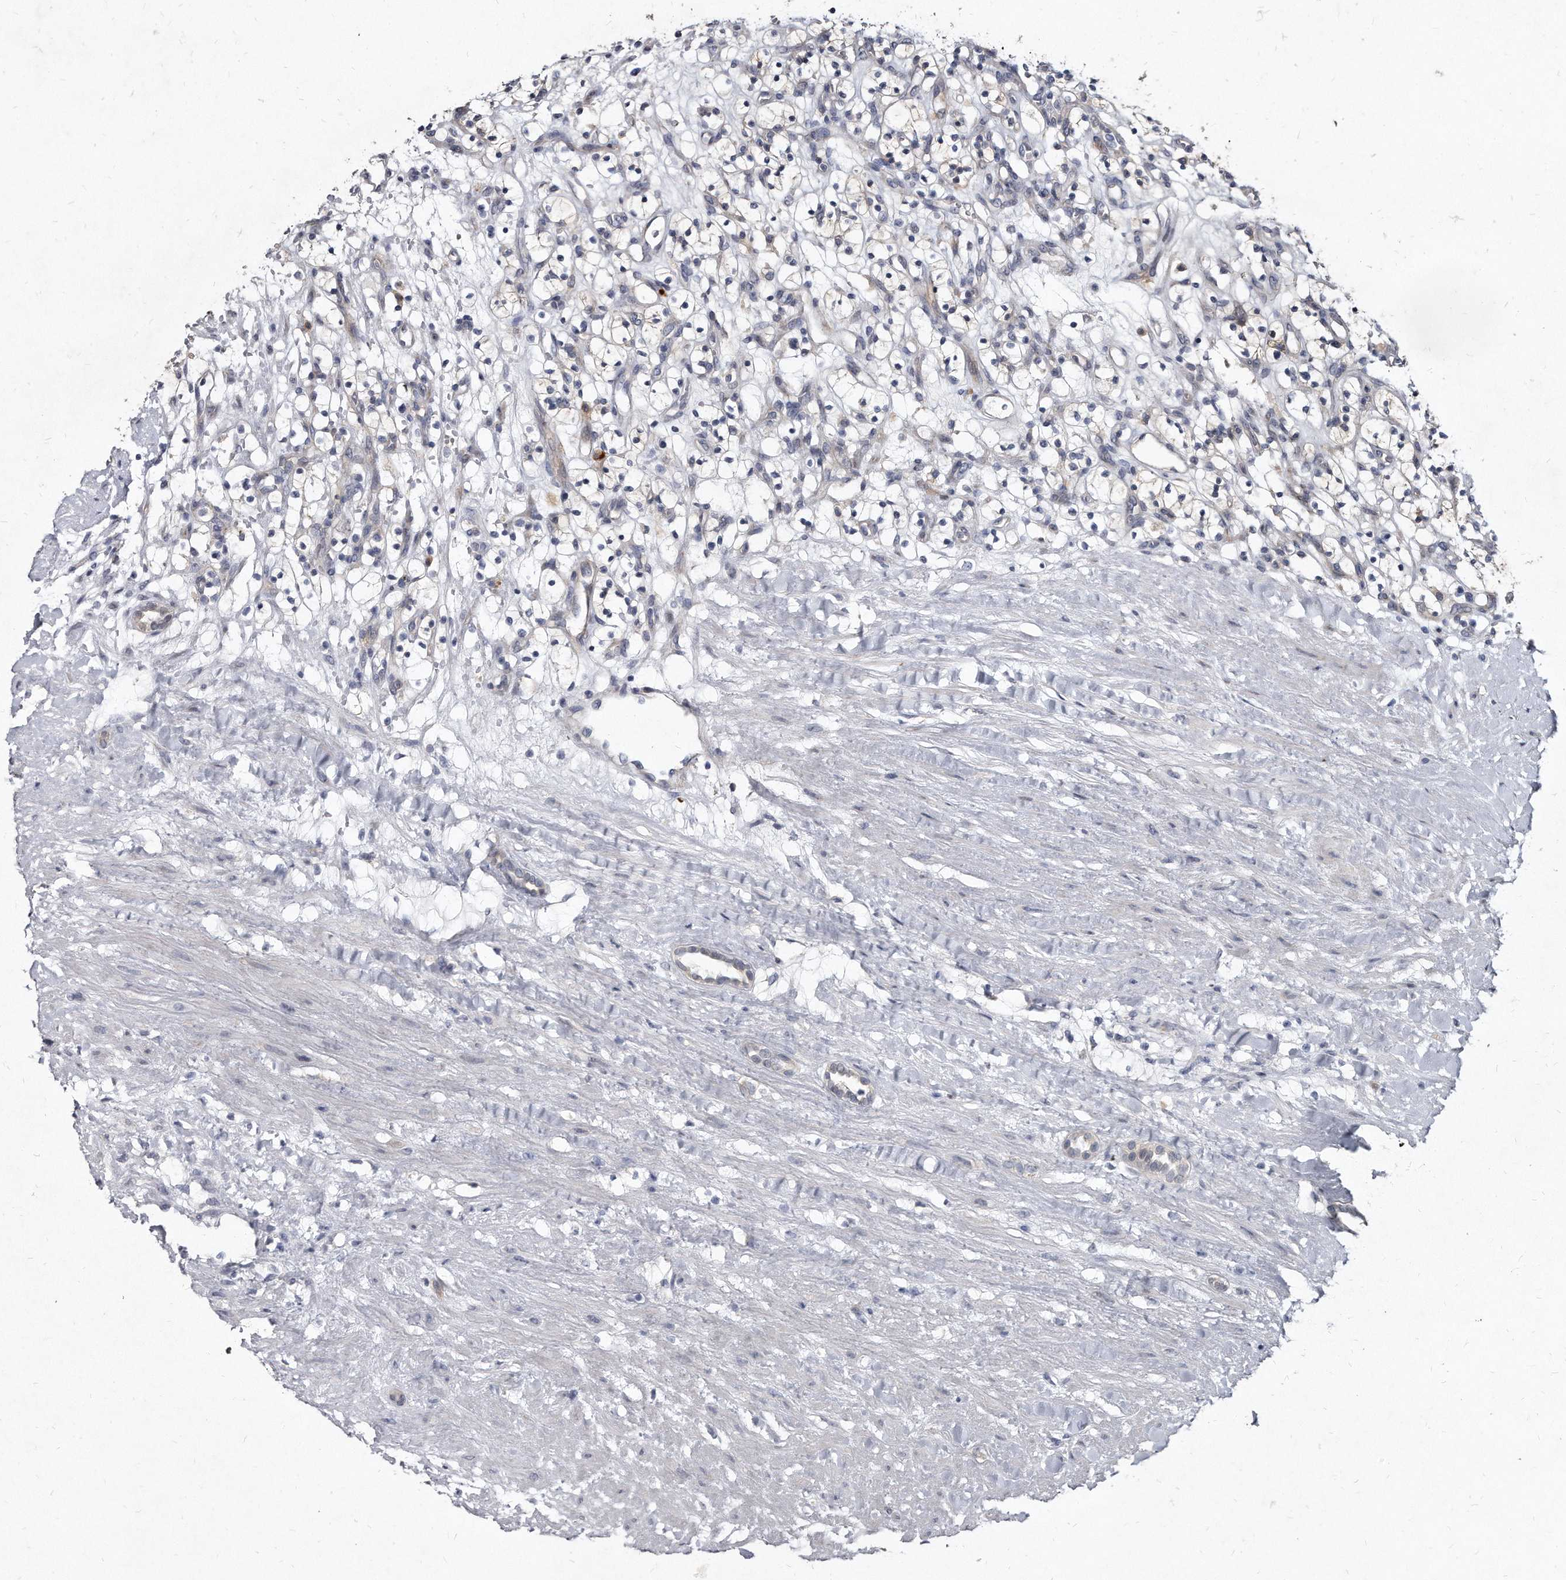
{"staining": {"intensity": "negative", "quantity": "none", "location": "none"}, "tissue": "renal cancer", "cell_type": "Tumor cells", "image_type": "cancer", "snomed": [{"axis": "morphology", "description": "Adenocarcinoma, NOS"}, {"axis": "topography", "description": "Kidney"}], "caption": "Histopathology image shows no protein expression in tumor cells of renal adenocarcinoma tissue. (DAB (3,3'-diaminobenzidine) immunohistochemistry with hematoxylin counter stain).", "gene": "KLHDC3", "patient": {"sex": "female", "age": 57}}